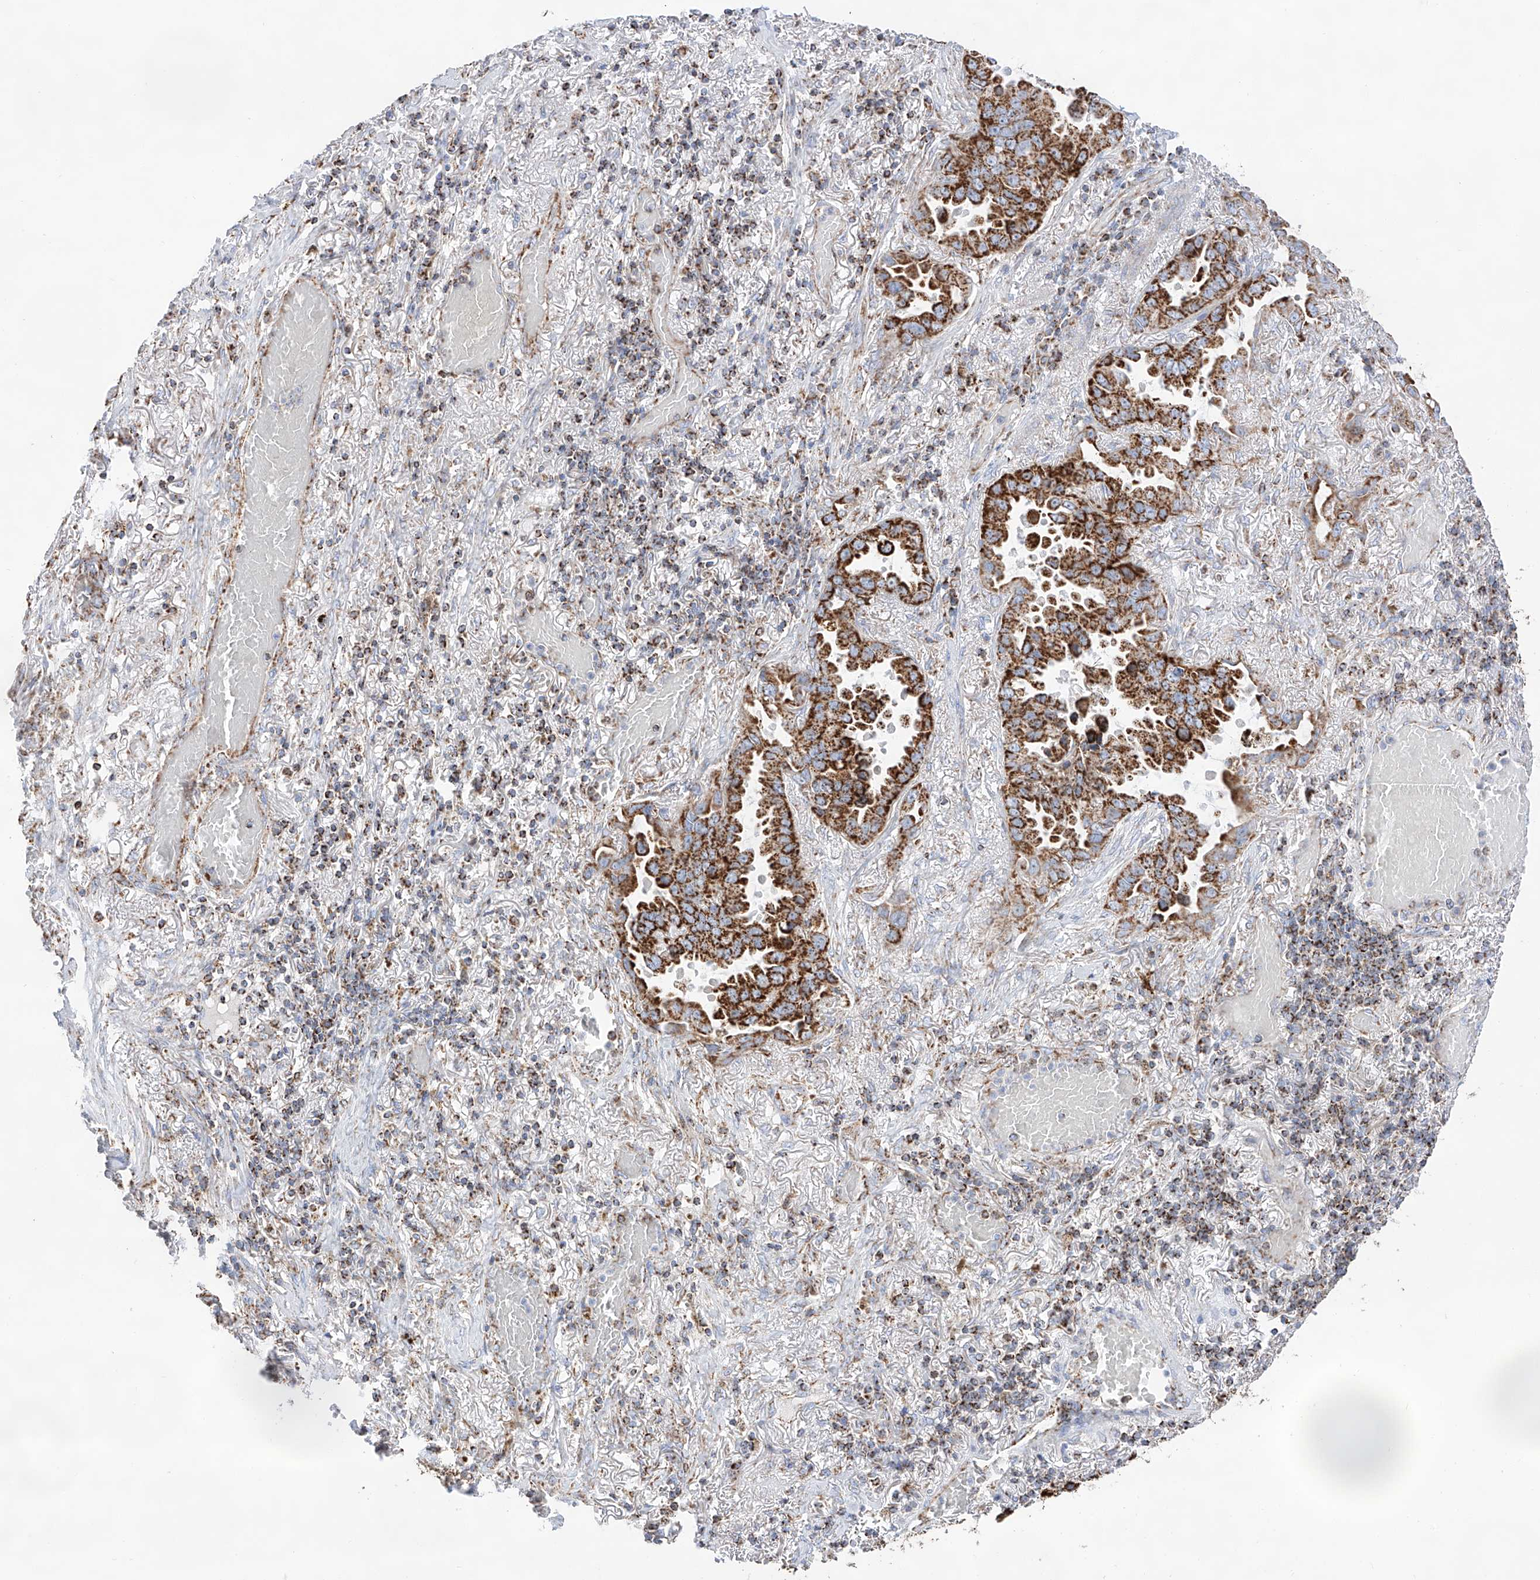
{"staining": {"intensity": "strong", "quantity": ">75%", "location": "cytoplasmic/membranous"}, "tissue": "lung cancer", "cell_type": "Tumor cells", "image_type": "cancer", "snomed": [{"axis": "morphology", "description": "Adenocarcinoma, NOS"}, {"axis": "topography", "description": "Lung"}], "caption": "This photomicrograph reveals immunohistochemistry staining of lung cancer, with high strong cytoplasmic/membranous positivity in approximately >75% of tumor cells.", "gene": "TTC27", "patient": {"sex": "male", "age": 64}}